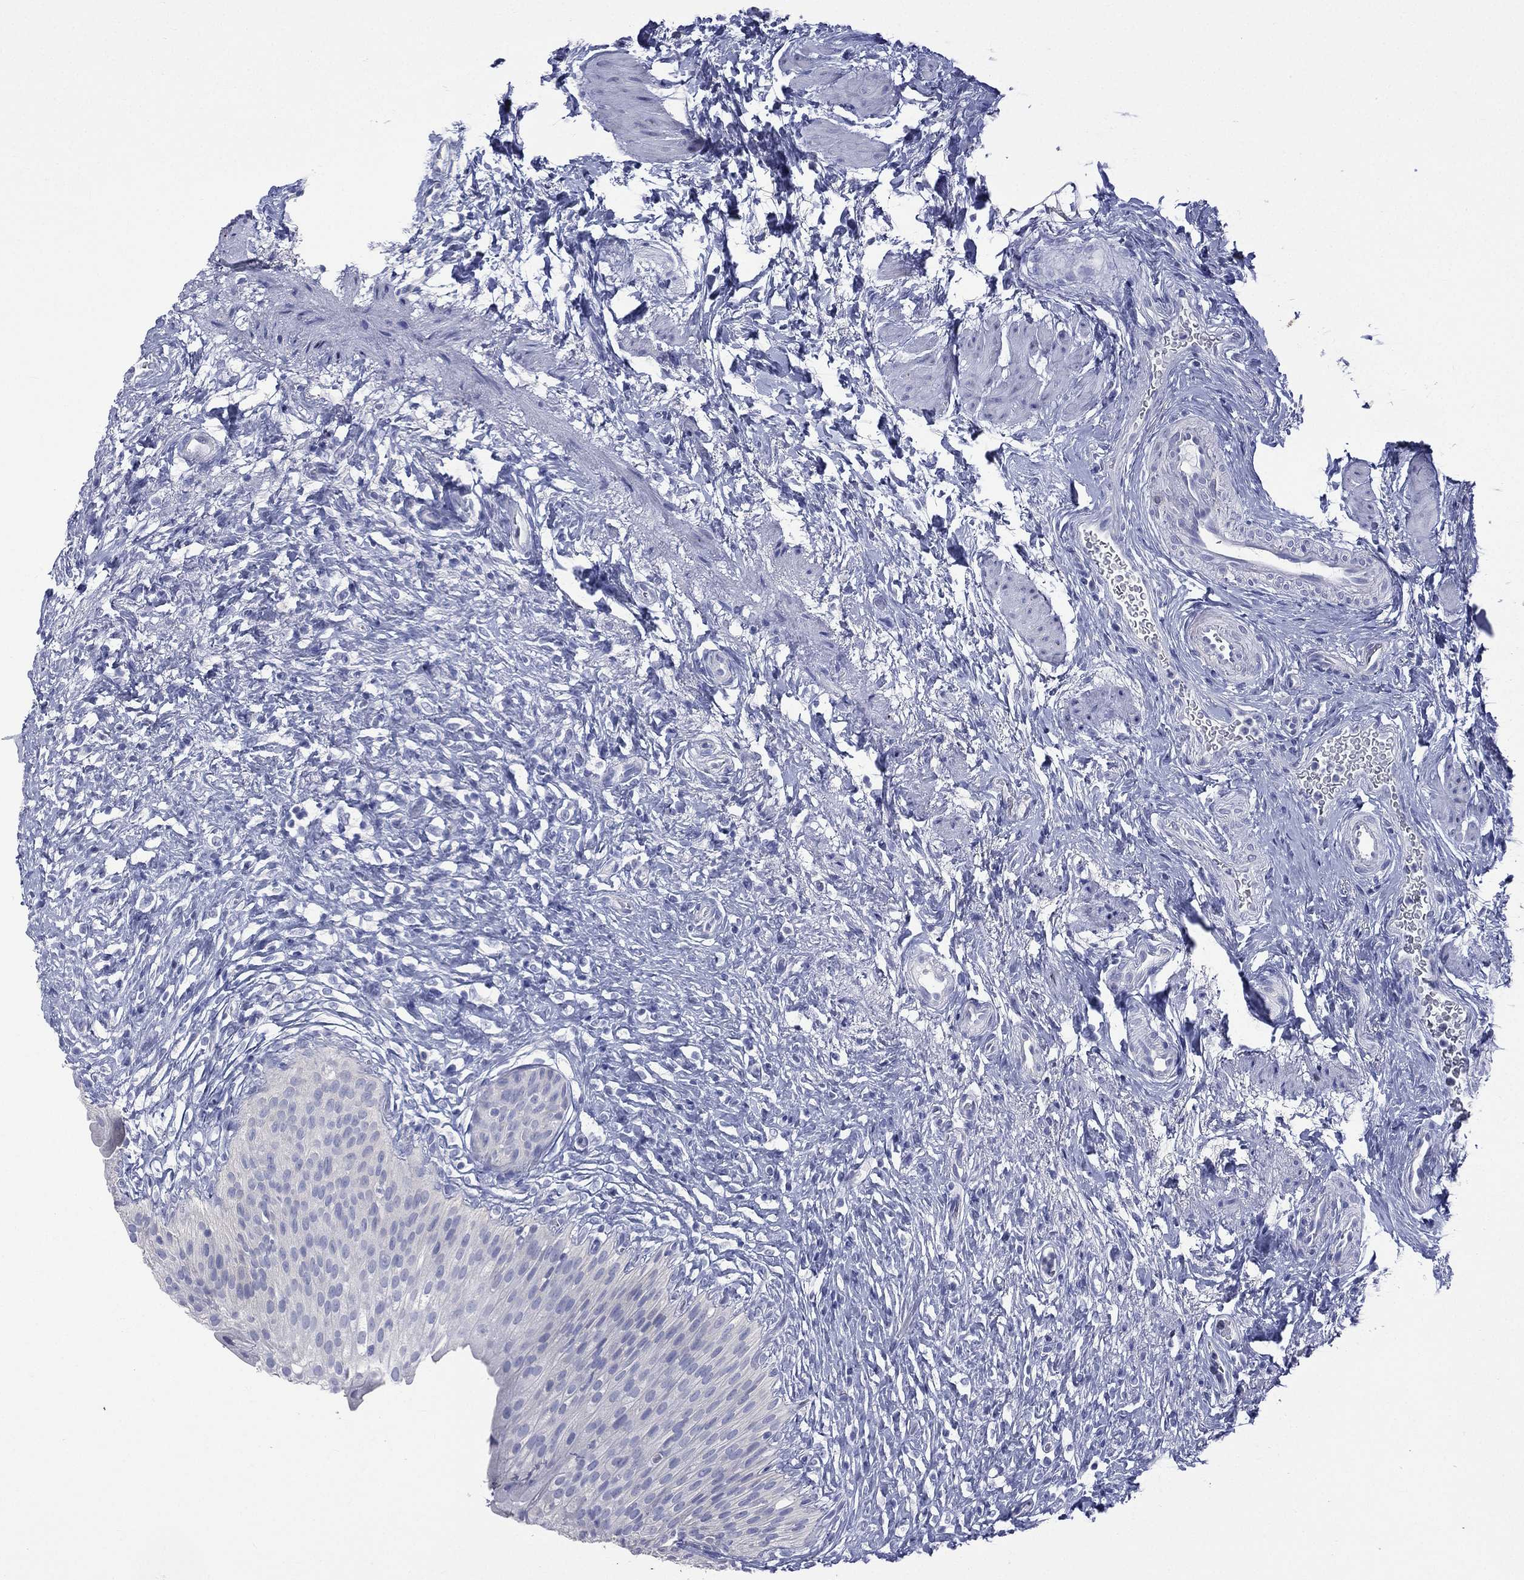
{"staining": {"intensity": "negative", "quantity": "none", "location": "none"}, "tissue": "urinary bladder", "cell_type": "Urothelial cells", "image_type": "normal", "snomed": [{"axis": "morphology", "description": "Normal tissue, NOS"}, {"axis": "topography", "description": "Urinary bladder"}], "caption": "Immunohistochemistry micrograph of unremarkable human urinary bladder stained for a protein (brown), which demonstrates no positivity in urothelial cells. Brightfield microscopy of immunohistochemistry stained with DAB (brown) and hematoxylin (blue), captured at high magnification.", "gene": "CES2", "patient": {"sex": "male", "age": 46}}